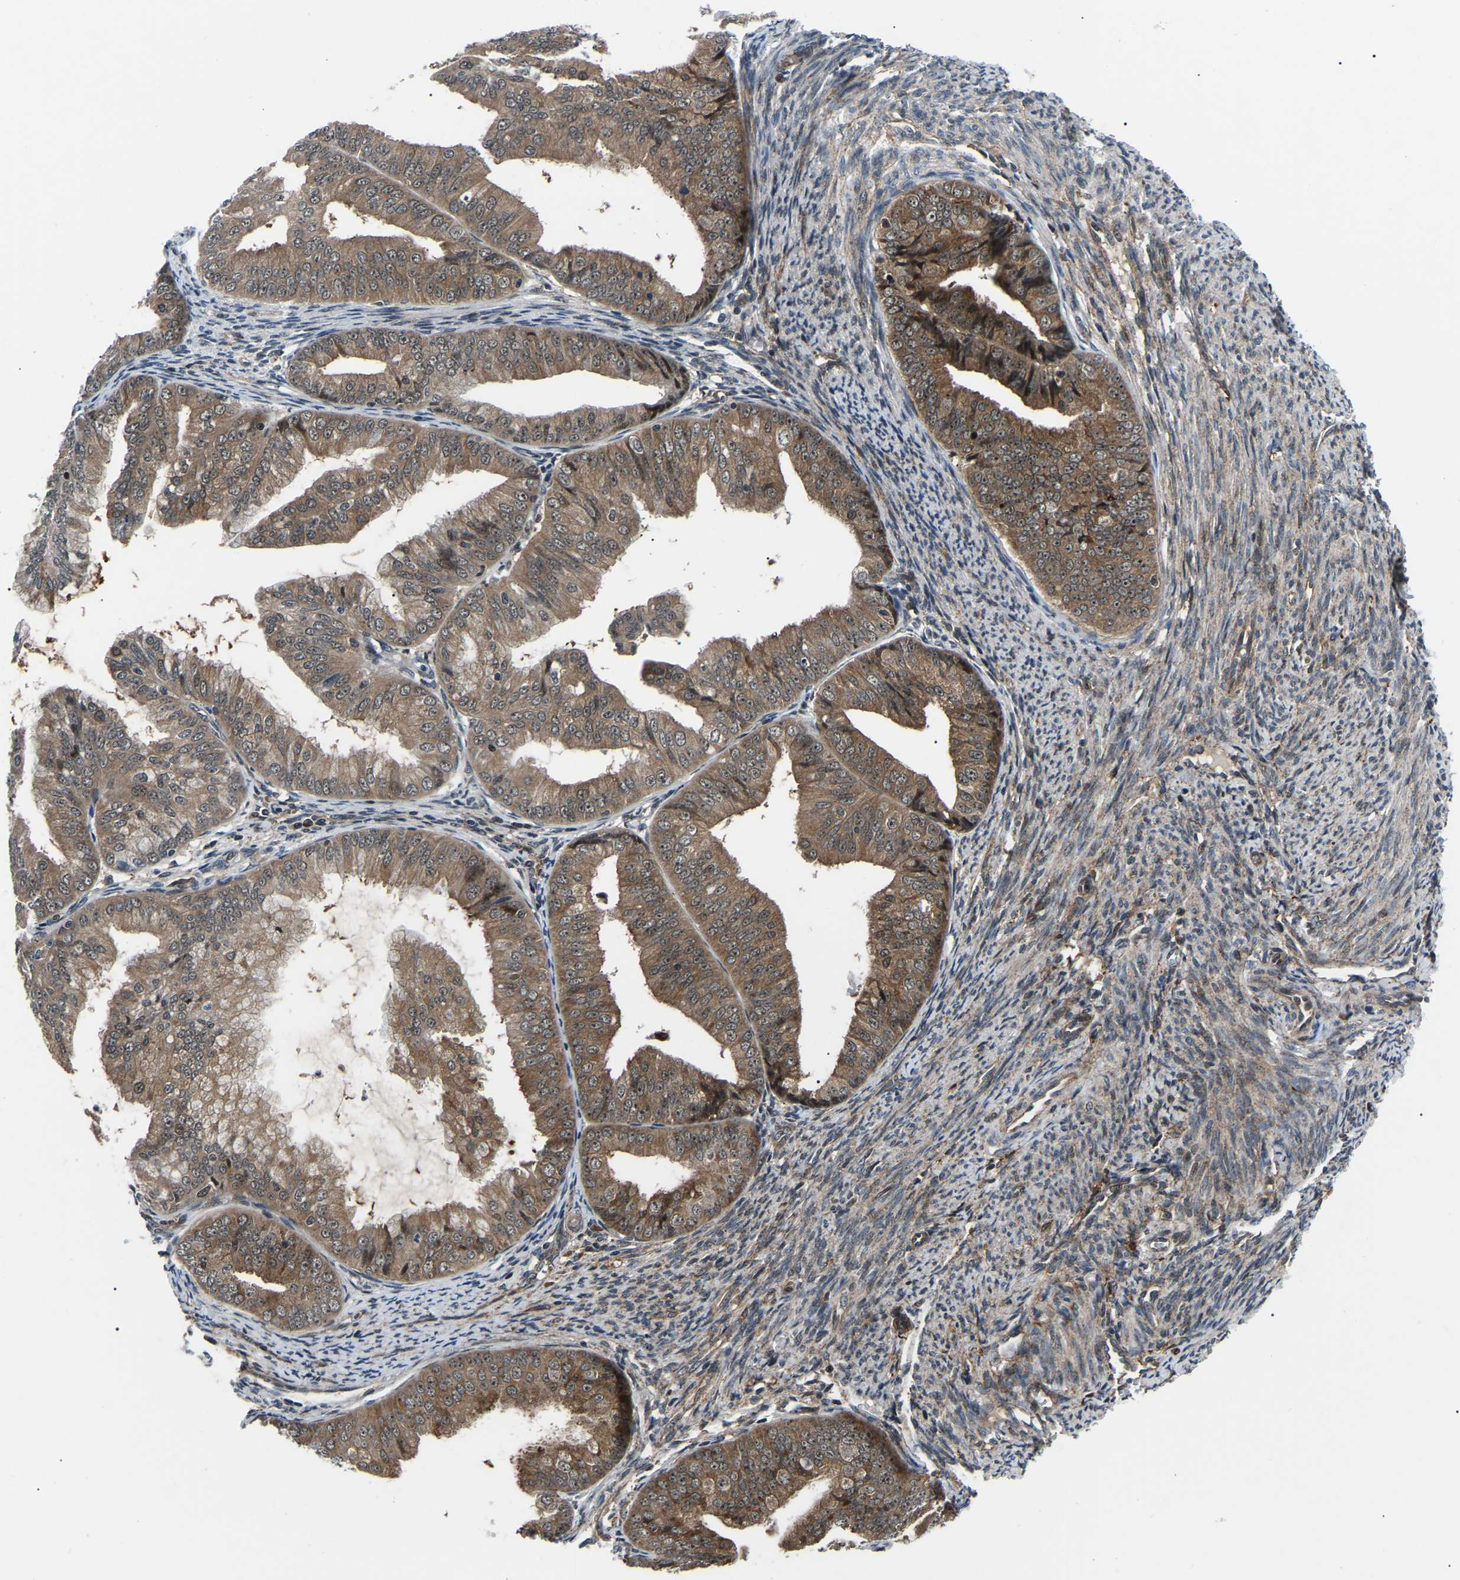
{"staining": {"intensity": "moderate", "quantity": ">75%", "location": "cytoplasmic/membranous"}, "tissue": "endometrial cancer", "cell_type": "Tumor cells", "image_type": "cancer", "snomed": [{"axis": "morphology", "description": "Adenocarcinoma, NOS"}, {"axis": "topography", "description": "Endometrium"}], "caption": "Endometrial cancer (adenocarcinoma) stained with a brown dye reveals moderate cytoplasmic/membranous positive expression in approximately >75% of tumor cells.", "gene": "RRP1B", "patient": {"sex": "female", "age": 63}}